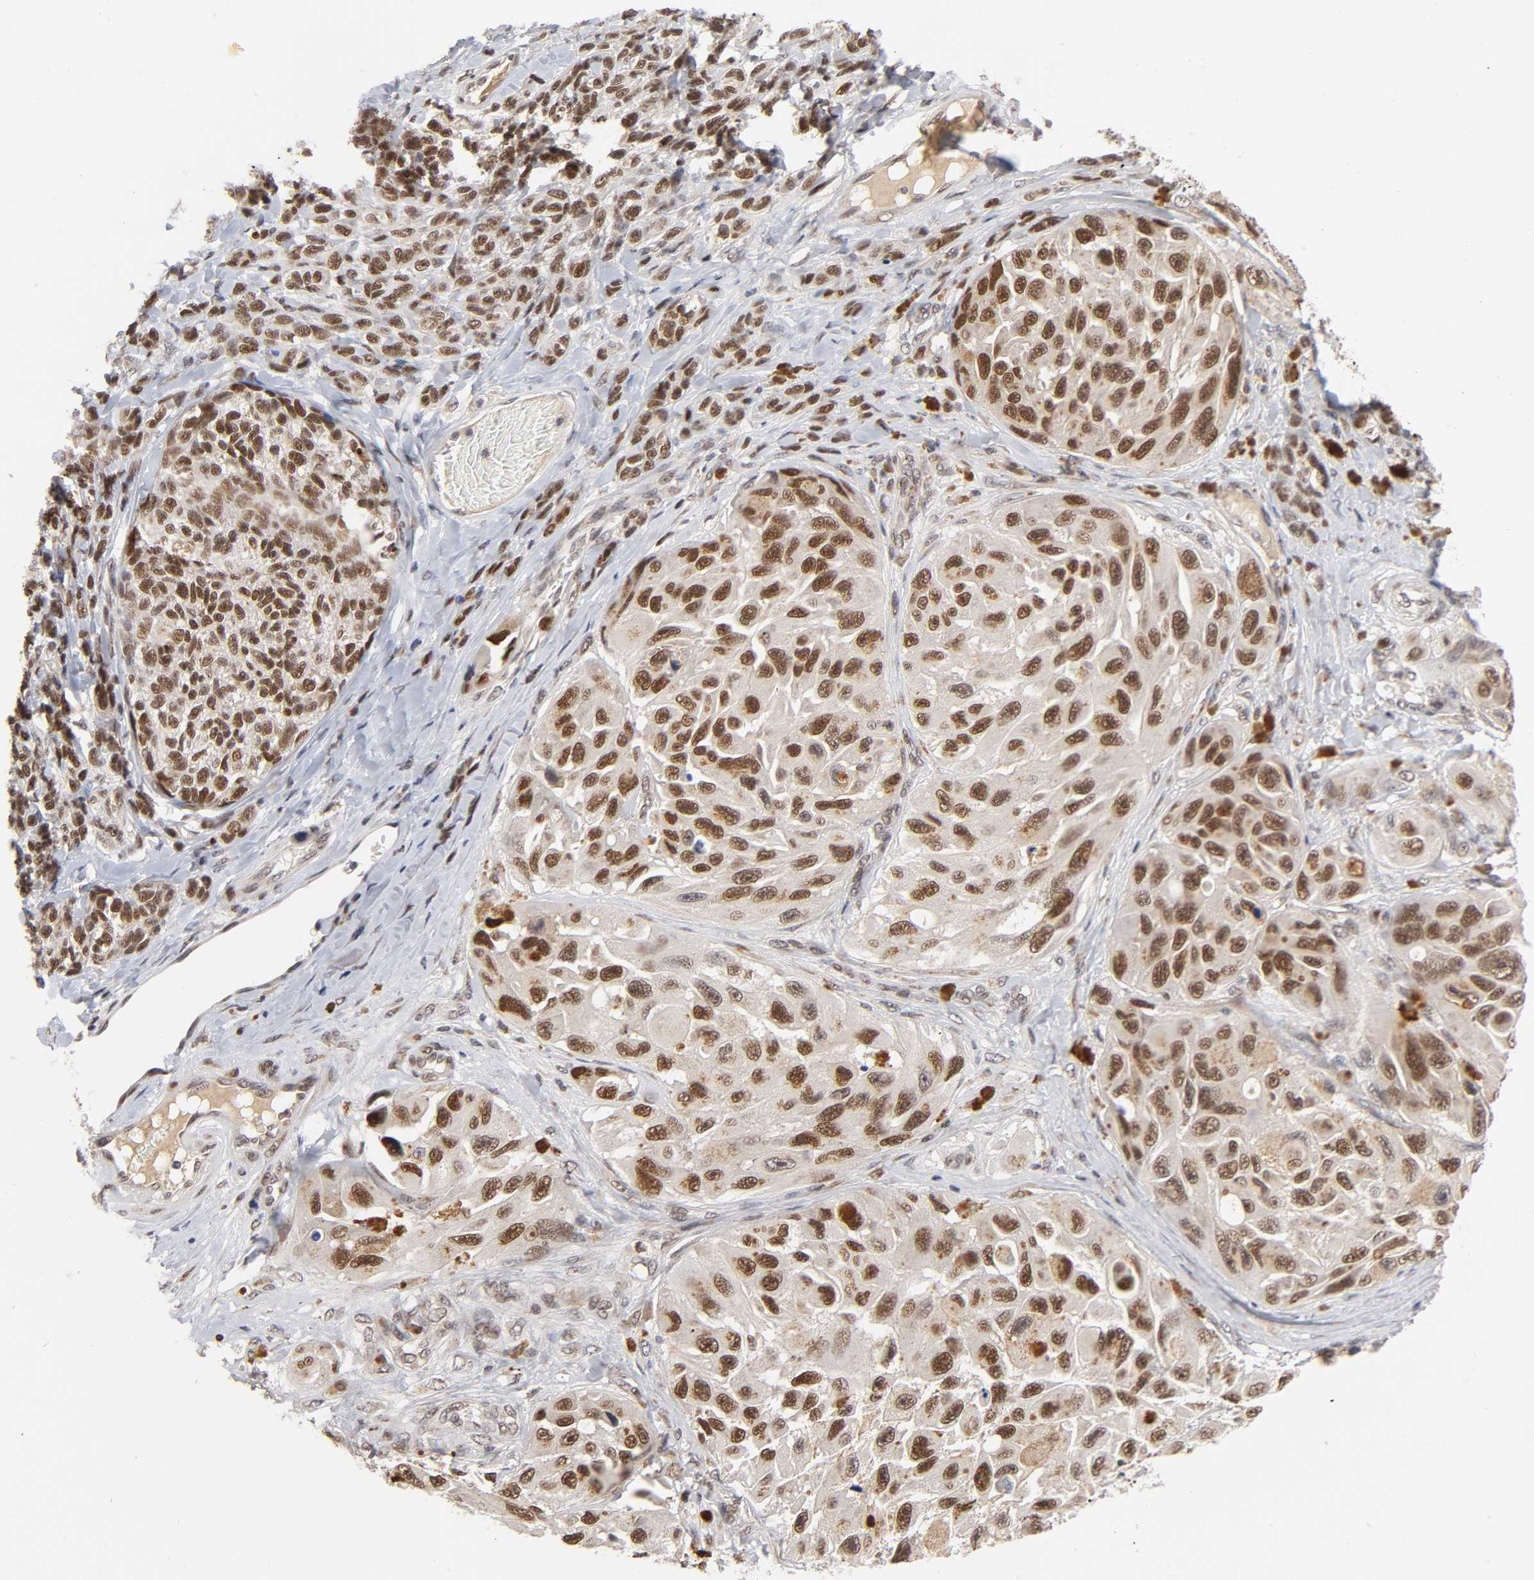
{"staining": {"intensity": "strong", "quantity": ">75%", "location": "cytoplasmic/membranous,nuclear"}, "tissue": "melanoma", "cell_type": "Tumor cells", "image_type": "cancer", "snomed": [{"axis": "morphology", "description": "Malignant melanoma, NOS"}, {"axis": "topography", "description": "Skin"}], "caption": "Melanoma stained for a protein (brown) displays strong cytoplasmic/membranous and nuclear positive expression in approximately >75% of tumor cells.", "gene": "EP300", "patient": {"sex": "female", "age": 73}}